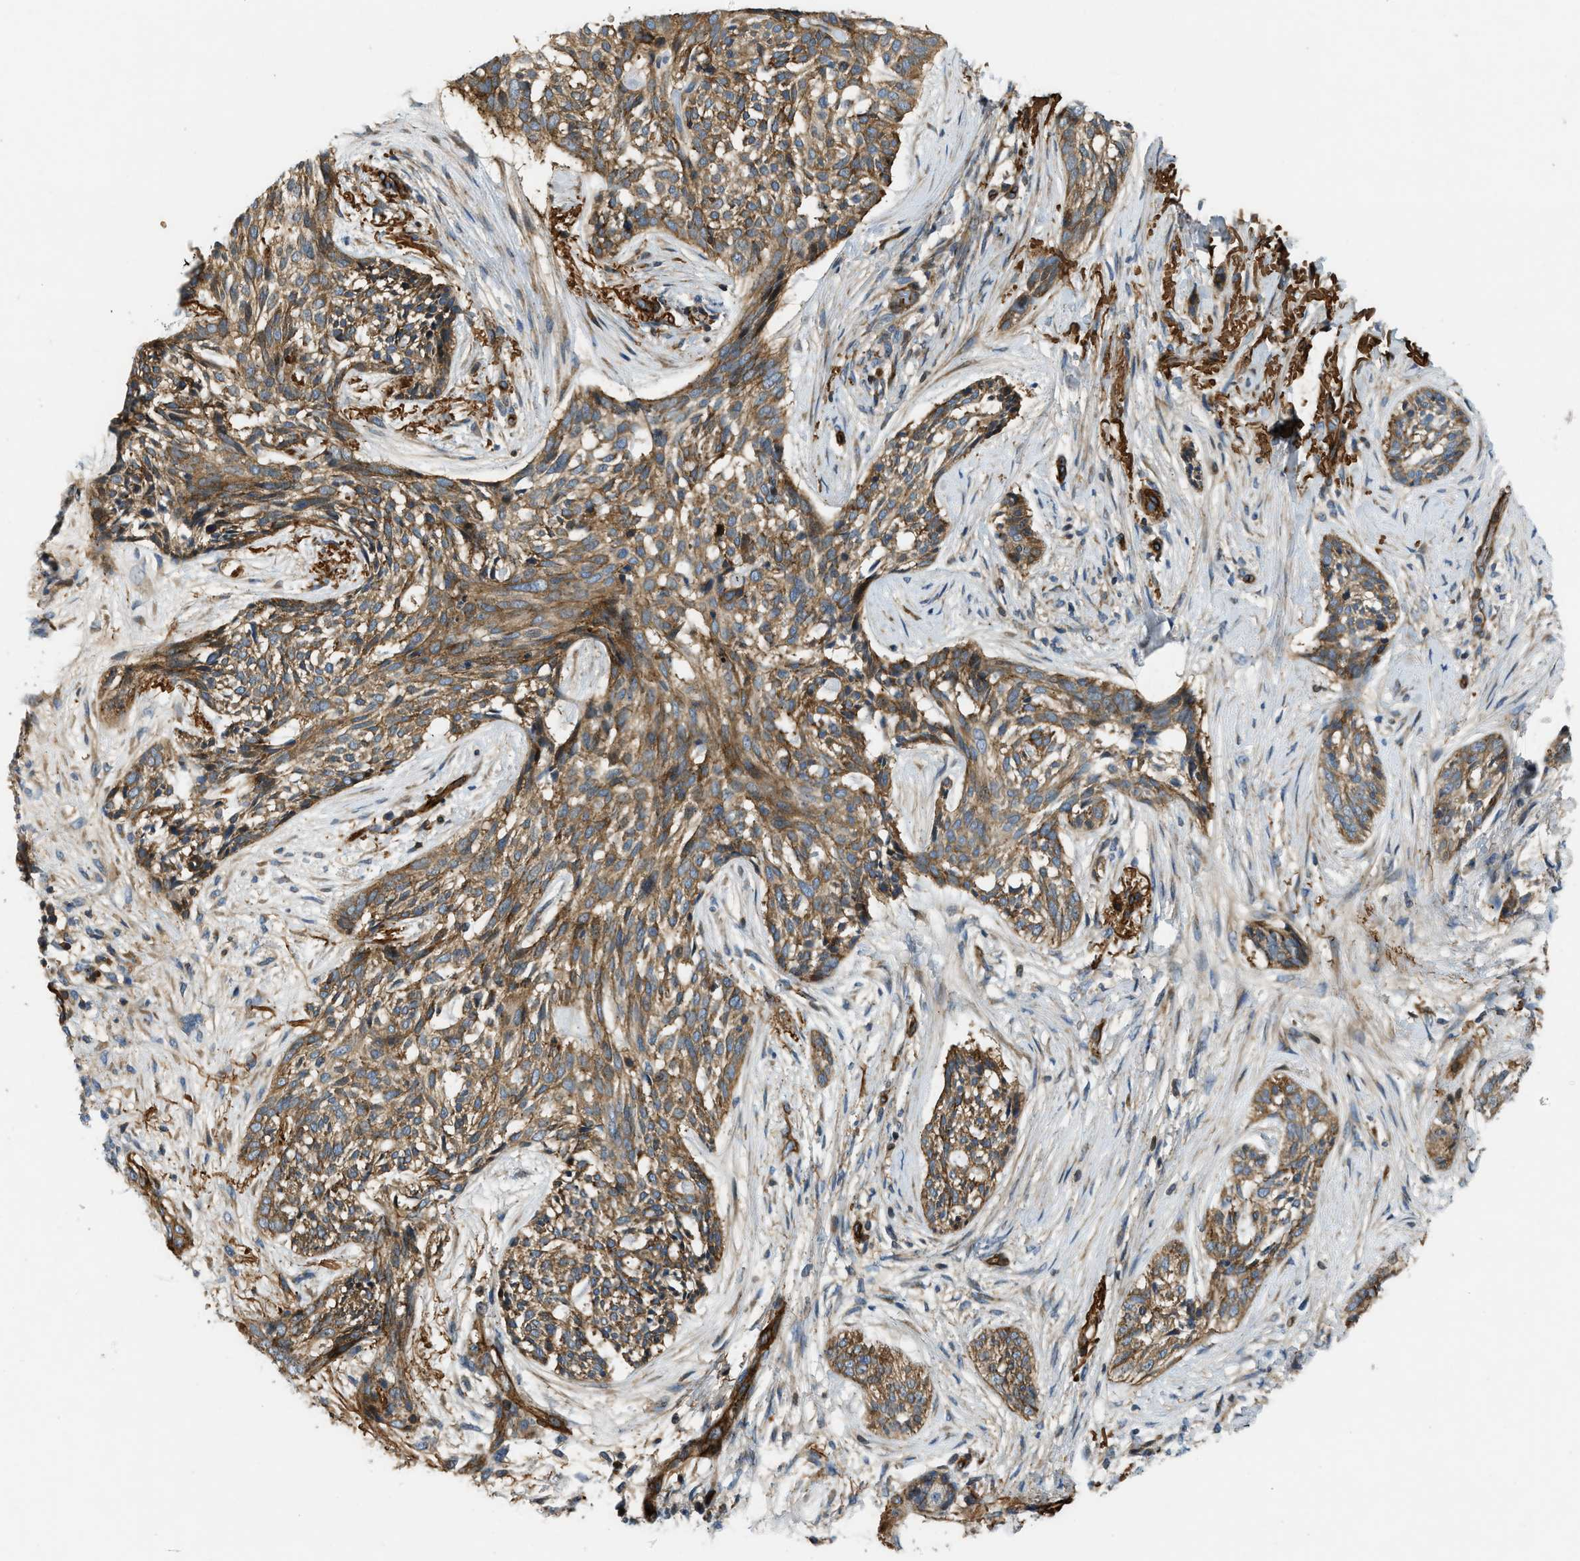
{"staining": {"intensity": "moderate", "quantity": ">75%", "location": "cytoplasmic/membranous"}, "tissue": "skin cancer", "cell_type": "Tumor cells", "image_type": "cancer", "snomed": [{"axis": "morphology", "description": "Basal cell carcinoma"}, {"axis": "topography", "description": "Skin"}], "caption": "Skin cancer (basal cell carcinoma) tissue exhibits moderate cytoplasmic/membranous staining in approximately >75% of tumor cells, visualized by immunohistochemistry.", "gene": "NYNRIN", "patient": {"sex": "female", "age": 88}}